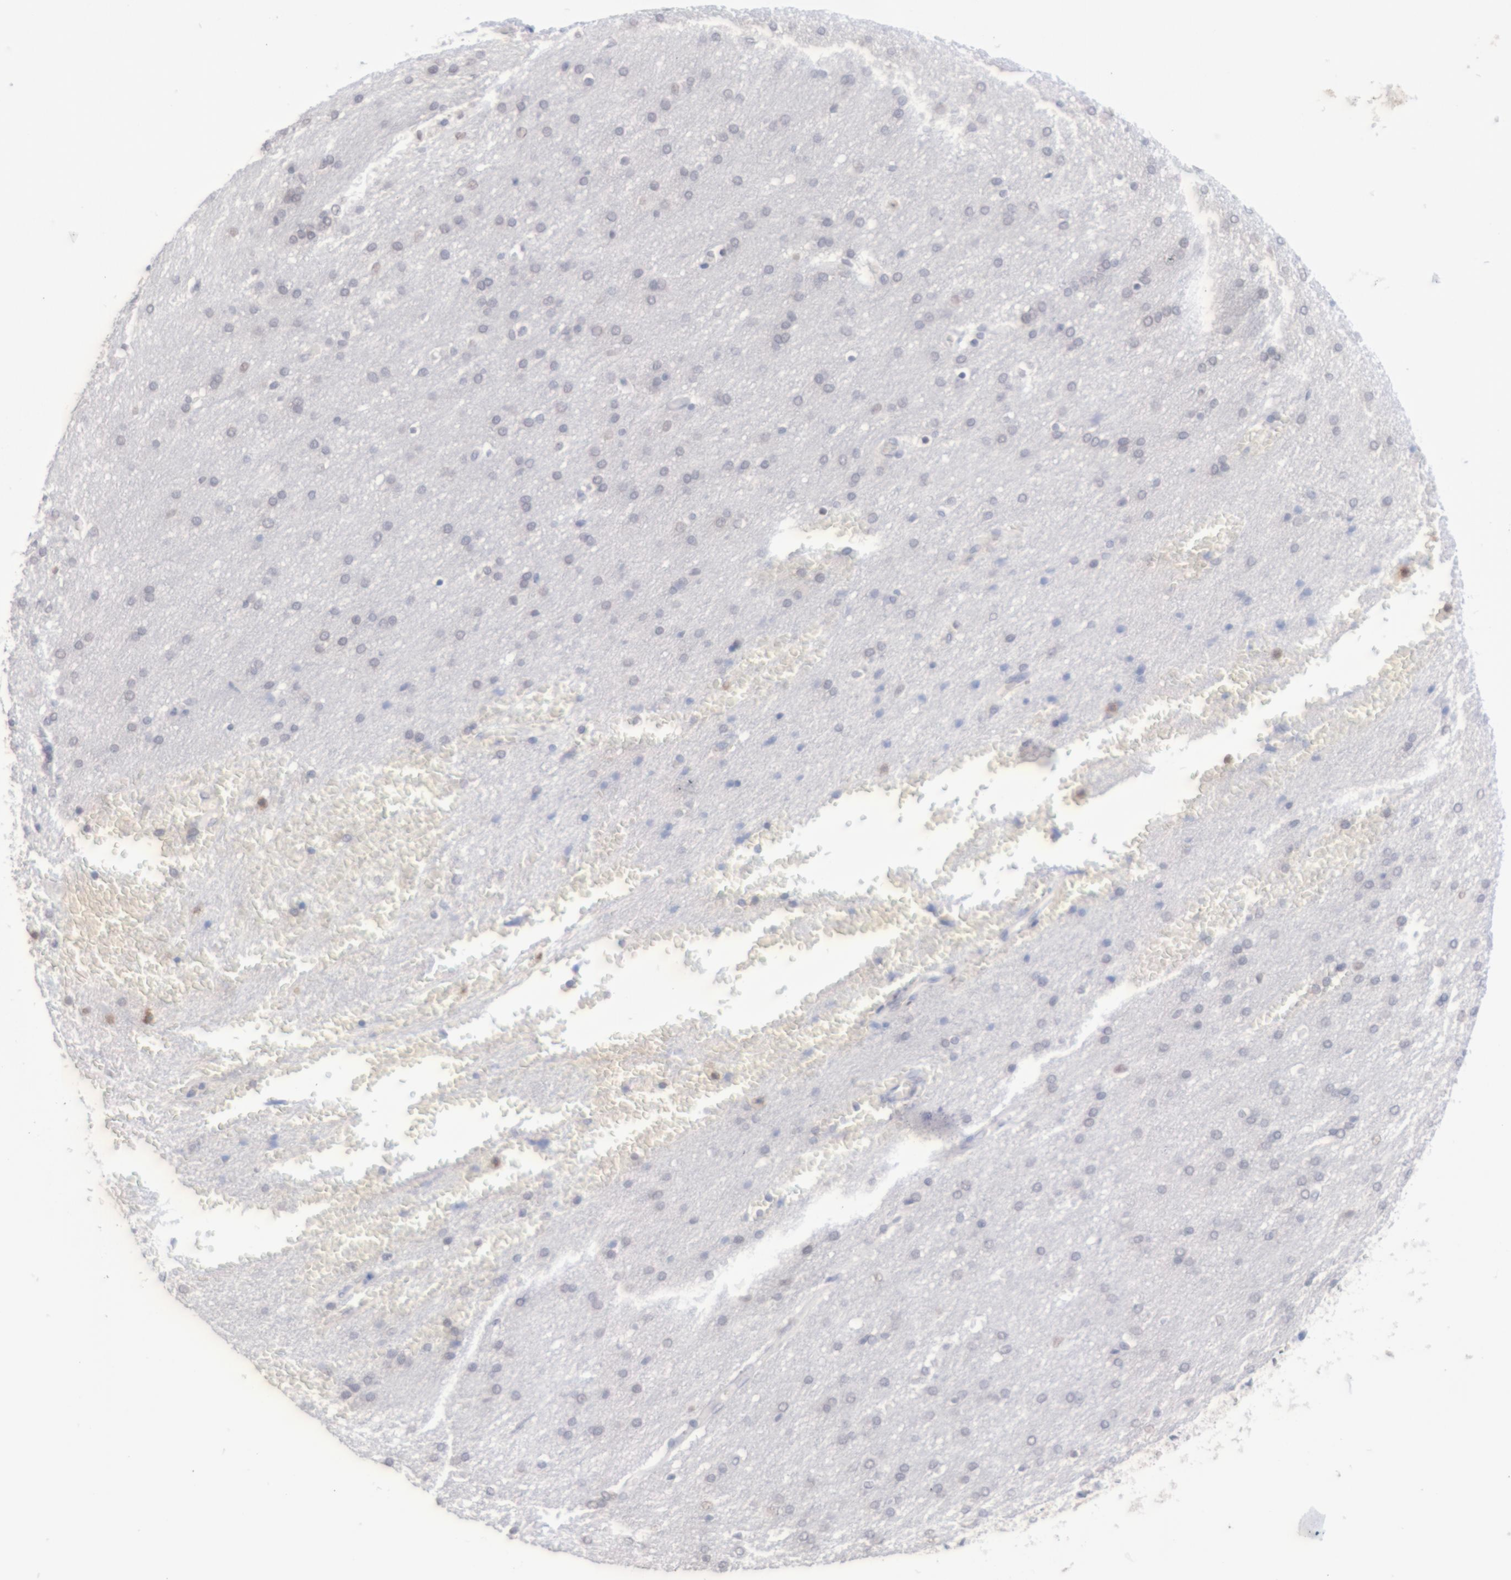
{"staining": {"intensity": "negative", "quantity": "none", "location": "none"}, "tissue": "glioma", "cell_type": "Tumor cells", "image_type": "cancer", "snomed": [{"axis": "morphology", "description": "Glioma, malignant, Low grade"}, {"axis": "topography", "description": "Brain"}], "caption": "The IHC image has no significant positivity in tumor cells of malignant low-grade glioma tissue. Brightfield microscopy of IHC stained with DAB (brown) and hematoxylin (blue), captured at high magnification.", "gene": "MGAM", "patient": {"sex": "female", "age": 32}}